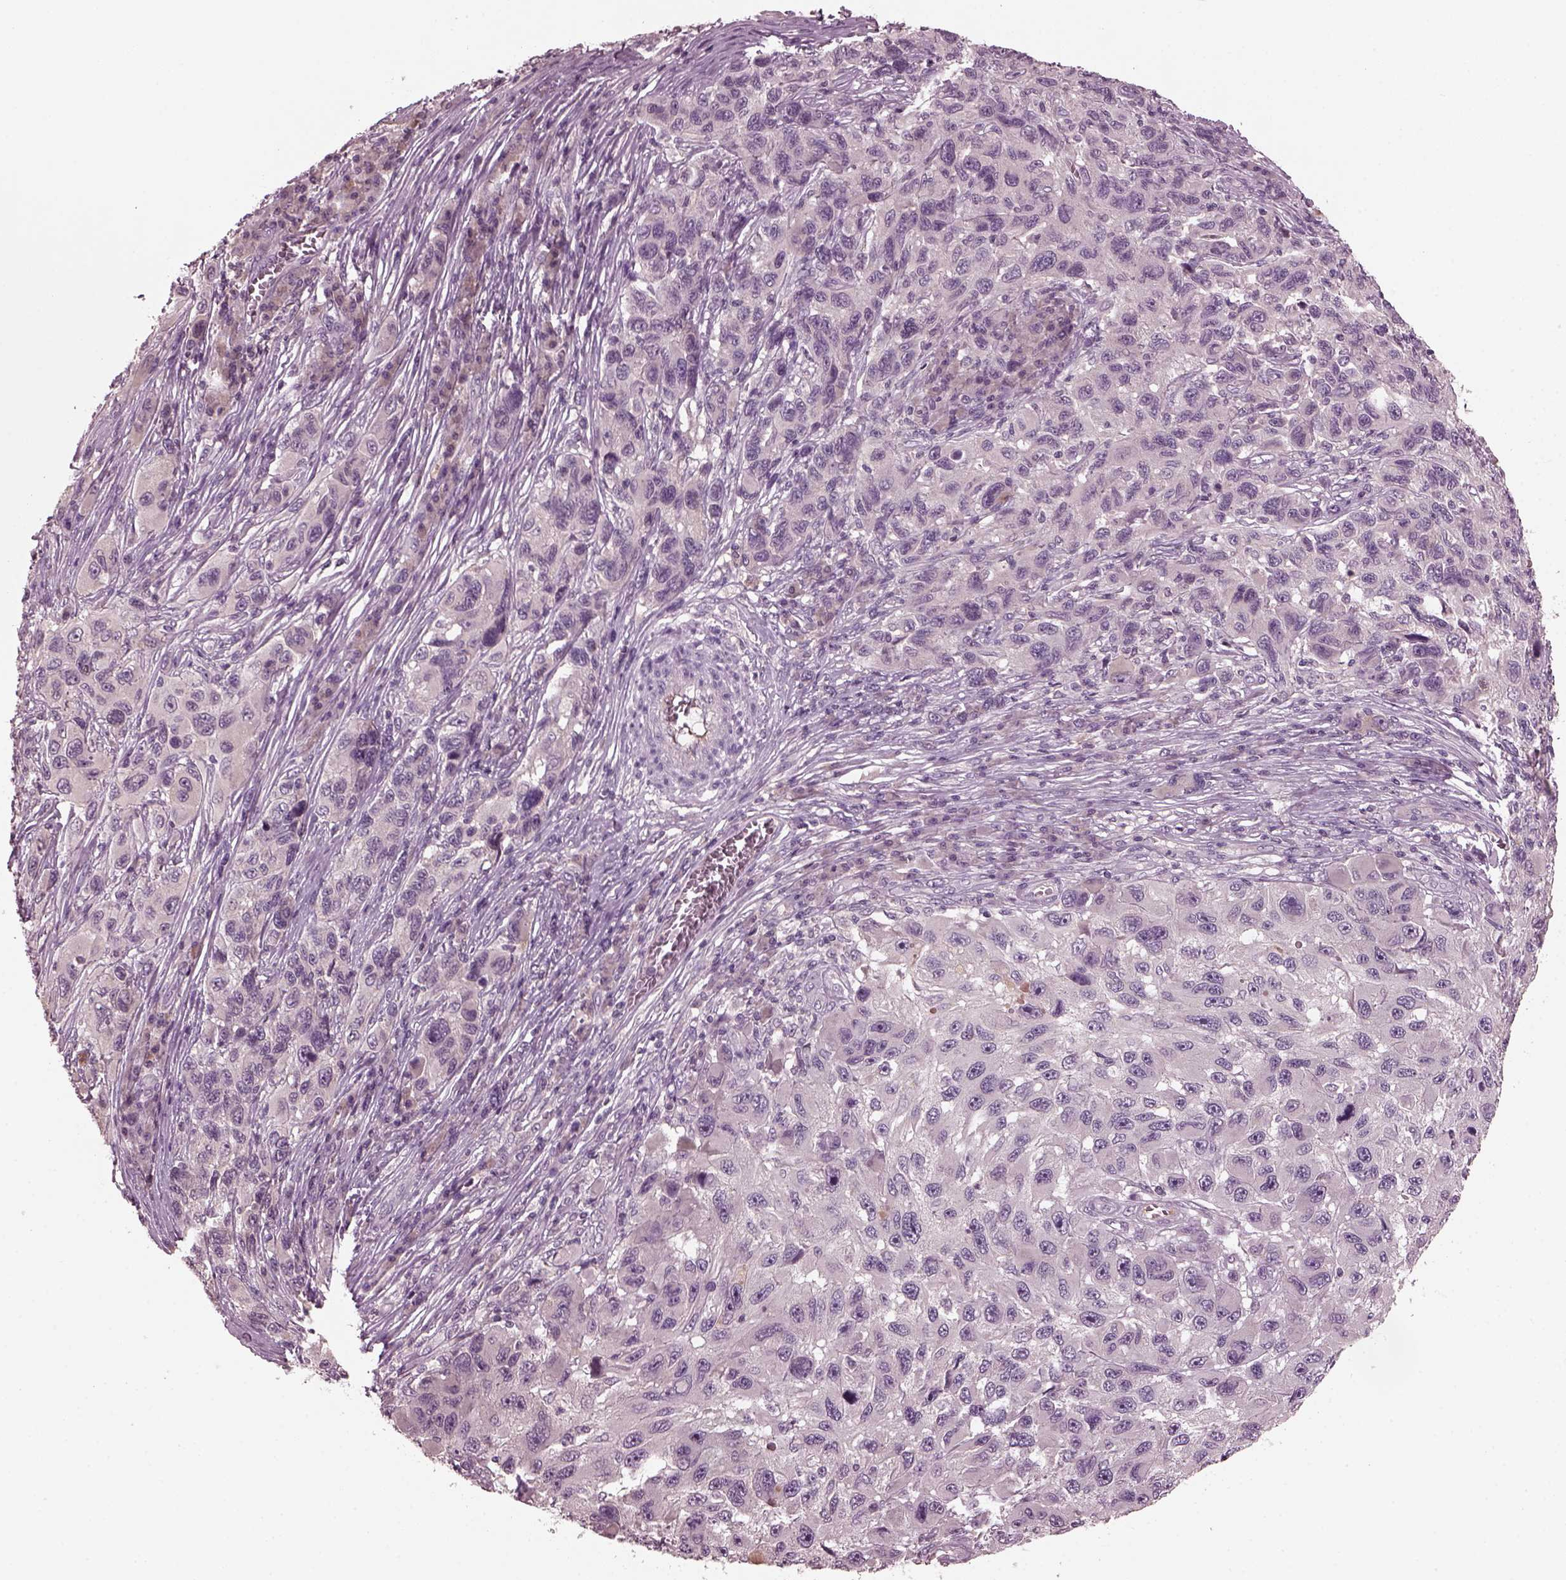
{"staining": {"intensity": "negative", "quantity": "none", "location": "none"}, "tissue": "melanoma", "cell_type": "Tumor cells", "image_type": "cancer", "snomed": [{"axis": "morphology", "description": "Malignant melanoma, NOS"}, {"axis": "topography", "description": "Skin"}], "caption": "High magnification brightfield microscopy of malignant melanoma stained with DAB (3,3'-diaminobenzidine) (brown) and counterstained with hematoxylin (blue): tumor cells show no significant expression. Nuclei are stained in blue.", "gene": "PORCN", "patient": {"sex": "male", "age": 53}}